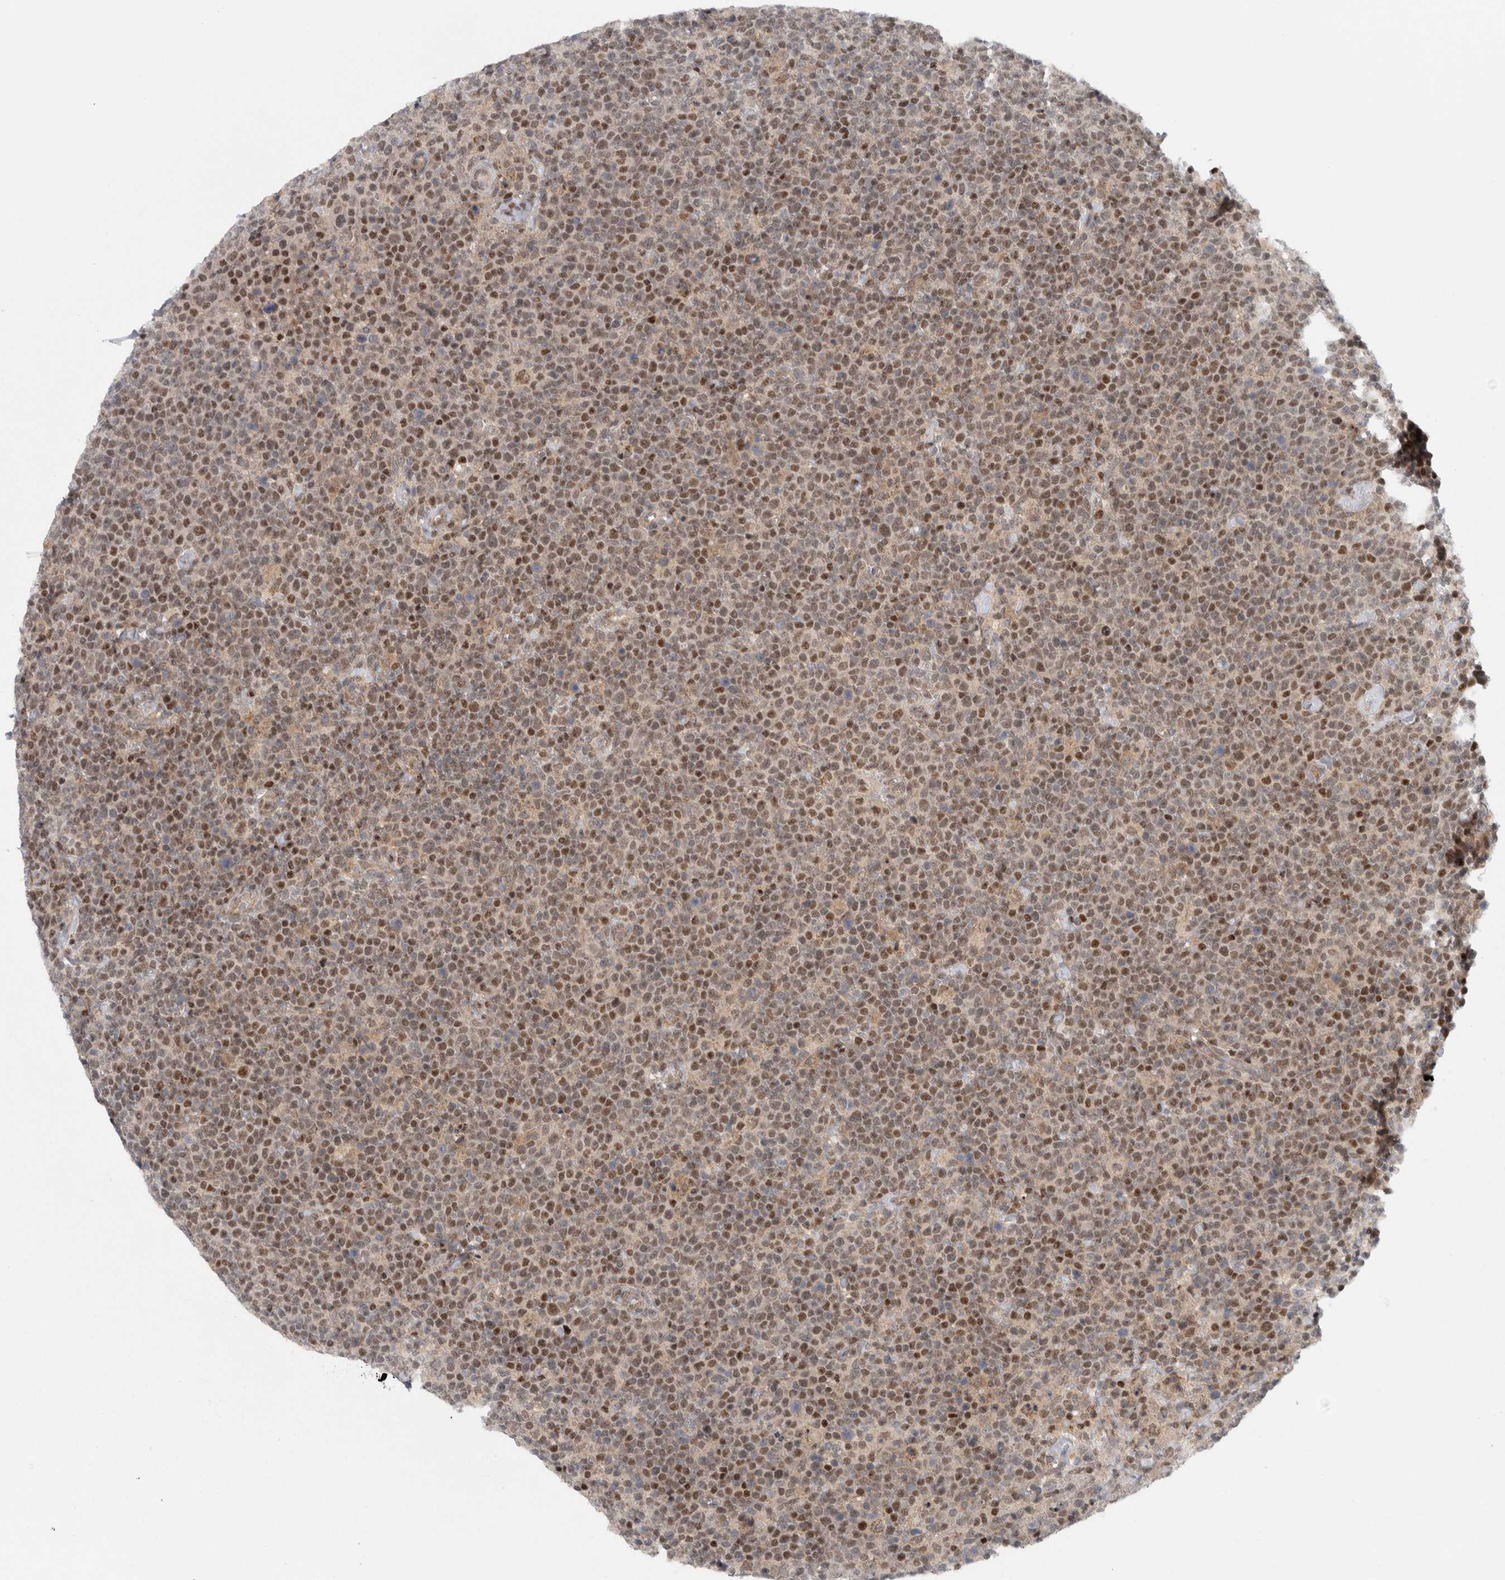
{"staining": {"intensity": "moderate", "quantity": ">75%", "location": "nuclear"}, "tissue": "lymphoma", "cell_type": "Tumor cells", "image_type": "cancer", "snomed": [{"axis": "morphology", "description": "Malignant lymphoma, non-Hodgkin's type, High grade"}, {"axis": "topography", "description": "Lymph node"}], "caption": "Tumor cells reveal medium levels of moderate nuclear expression in about >75% of cells in human lymphoma. (brown staining indicates protein expression, while blue staining denotes nuclei).", "gene": "KDM8", "patient": {"sex": "male", "age": 61}}